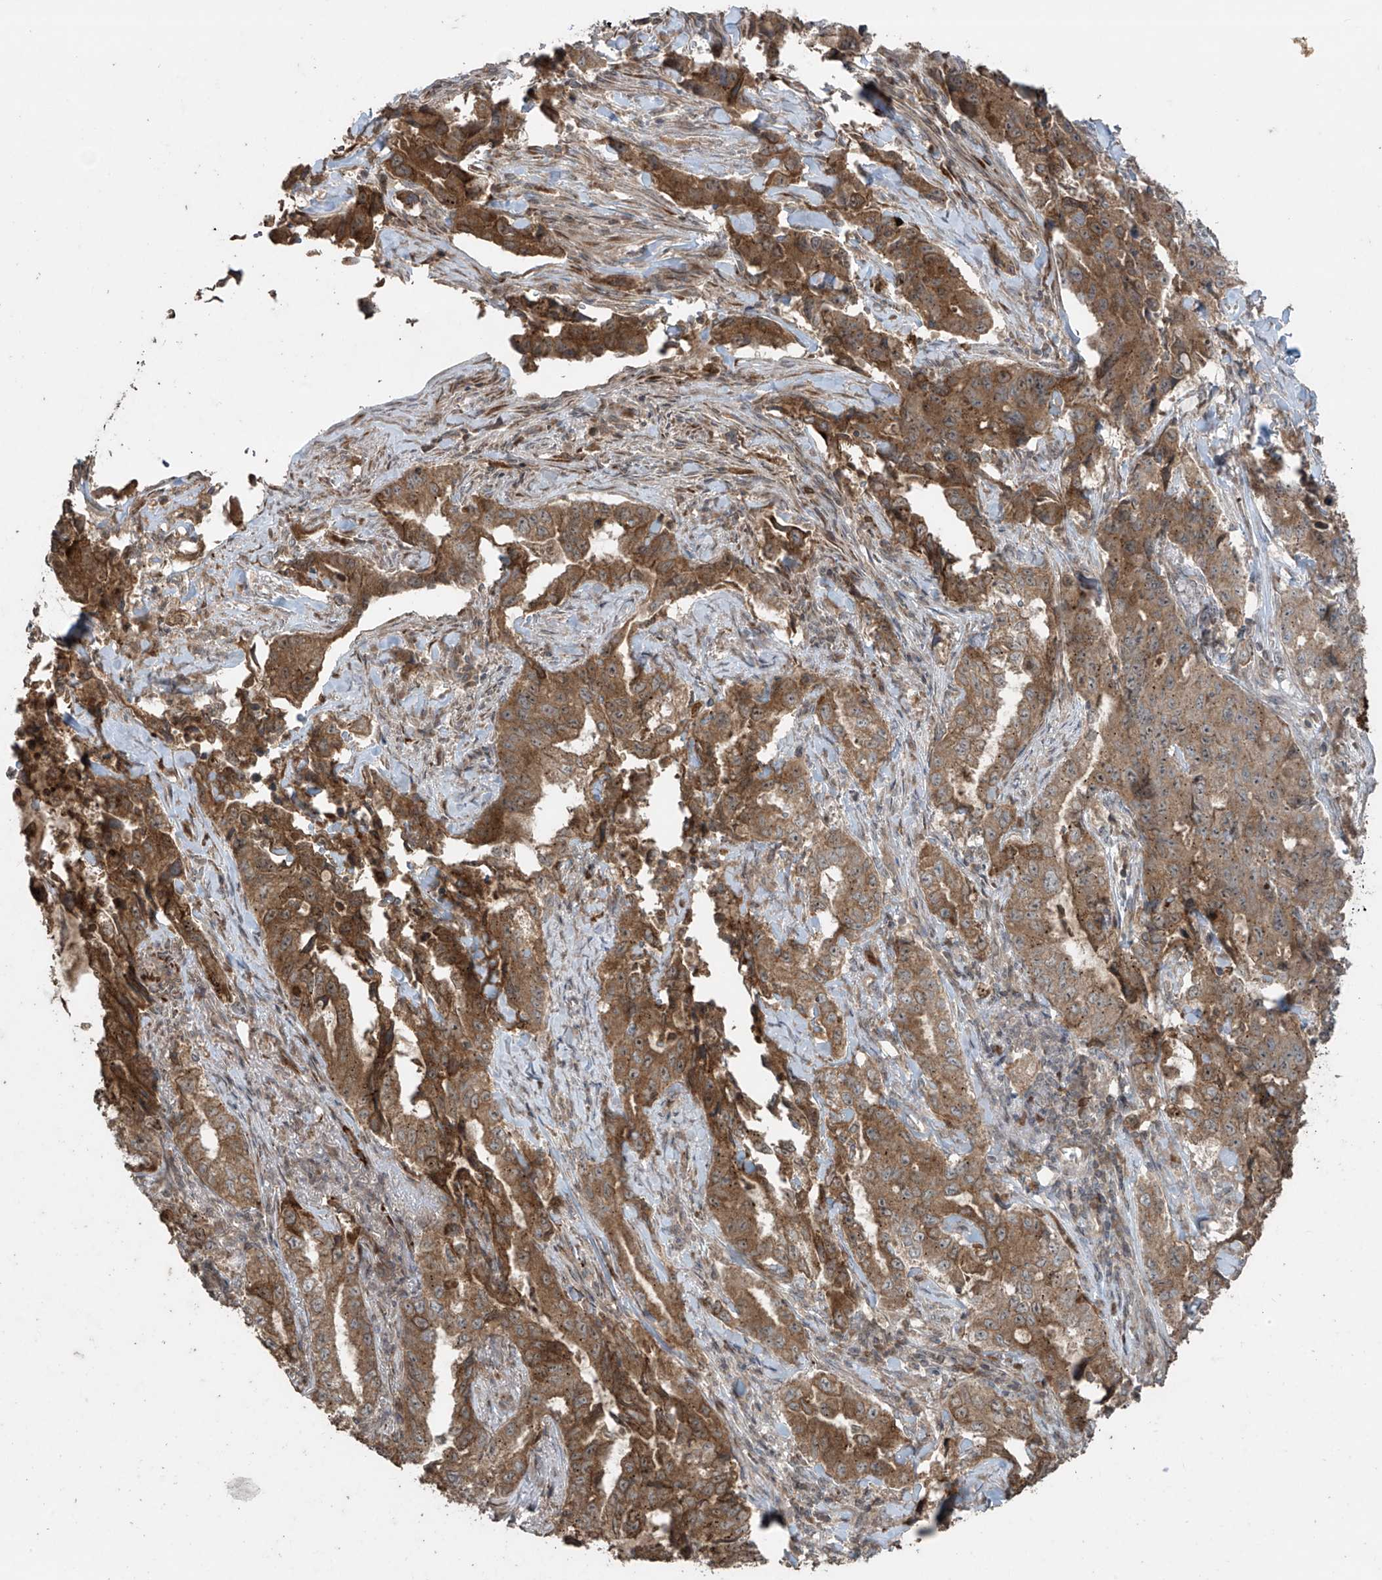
{"staining": {"intensity": "moderate", "quantity": ">75%", "location": "cytoplasmic/membranous"}, "tissue": "lung cancer", "cell_type": "Tumor cells", "image_type": "cancer", "snomed": [{"axis": "morphology", "description": "Adenocarcinoma, NOS"}, {"axis": "topography", "description": "Lung"}], "caption": "IHC image of lung cancer (adenocarcinoma) stained for a protein (brown), which reveals medium levels of moderate cytoplasmic/membranous staining in approximately >75% of tumor cells.", "gene": "PGPEP1", "patient": {"sex": "female", "age": 51}}